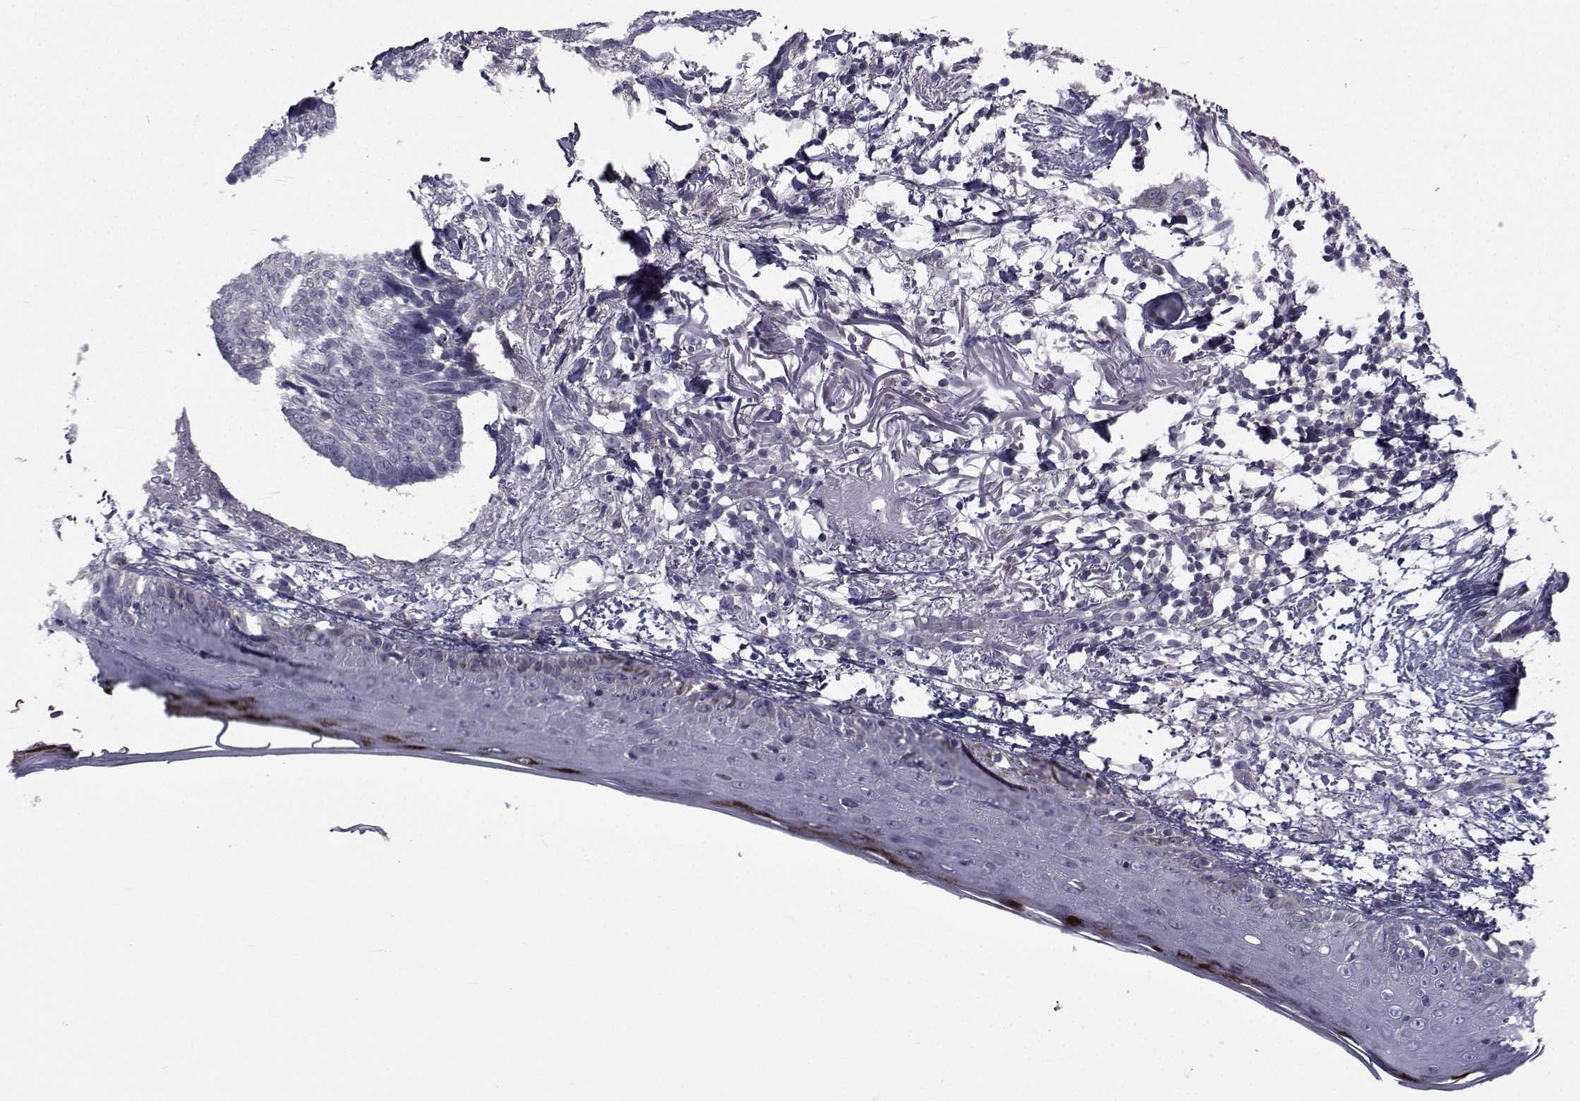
{"staining": {"intensity": "negative", "quantity": "none", "location": "none"}, "tissue": "skin cancer", "cell_type": "Tumor cells", "image_type": "cancer", "snomed": [{"axis": "morphology", "description": "Normal tissue, NOS"}, {"axis": "morphology", "description": "Basal cell carcinoma"}, {"axis": "topography", "description": "Skin"}], "caption": "IHC micrograph of human basal cell carcinoma (skin) stained for a protein (brown), which exhibits no positivity in tumor cells. The staining was performed using DAB to visualize the protein expression in brown, while the nuclei were stained in blue with hematoxylin (Magnification: 20x).", "gene": "SLC30A10", "patient": {"sex": "male", "age": 84}}